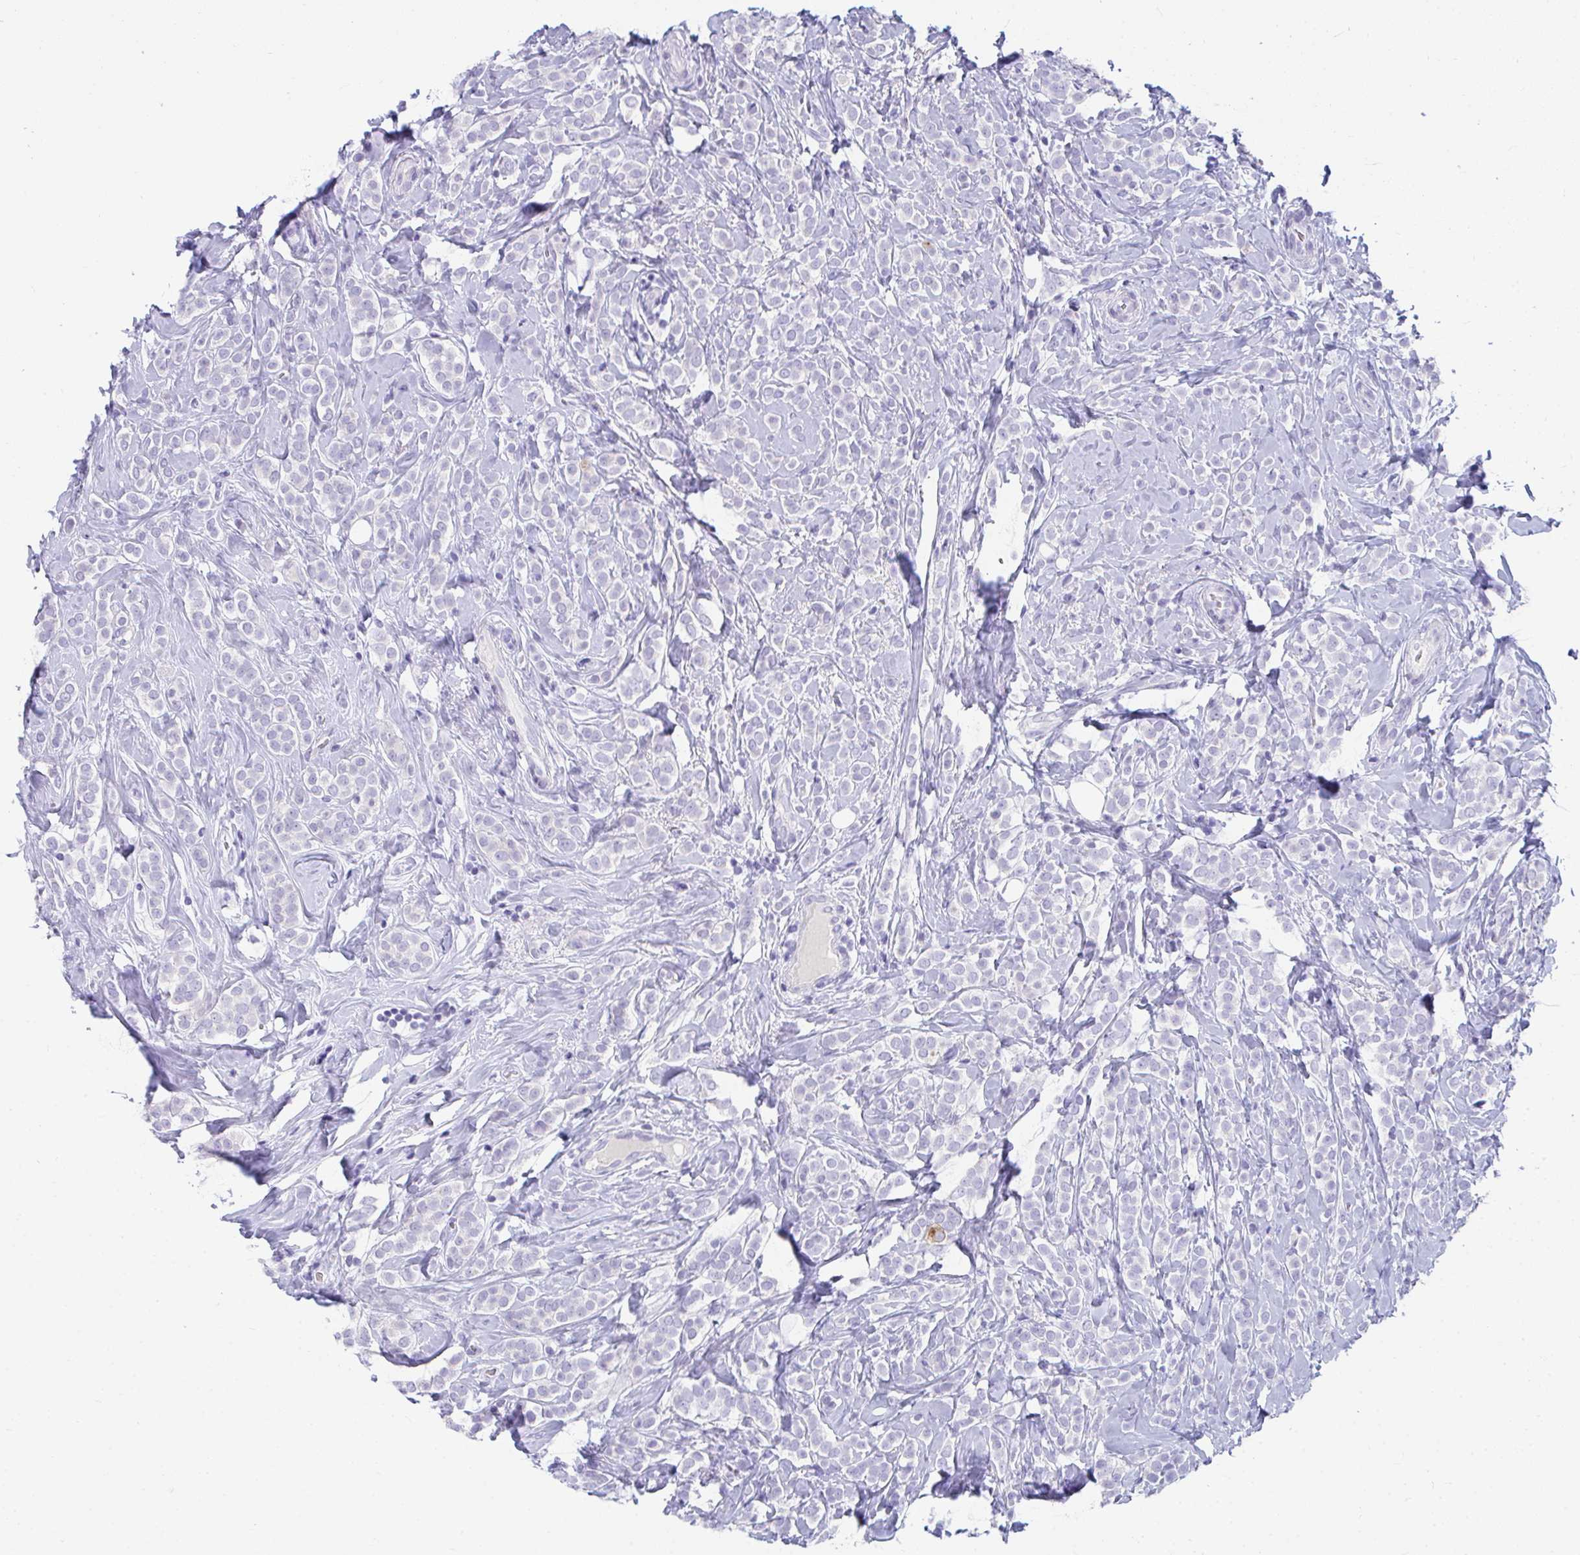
{"staining": {"intensity": "negative", "quantity": "none", "location": "none"}, "tissue": "breast cancer", "cell_type": "Tumor cells", "image_type": "cancer", "snomed": [{"axis": "morphology", "description": "Lobular carcinoma"}, {"axis": "topography", "description": "Breast"}], "caption": "DAB (3,3'-diaminobenzidine) immunohistochemical staining of human breast lobular carcinoma displays no significant staining in tumor cells.", "gene": "TTC30B", "patient": {"sex": "female", "age": 49}}